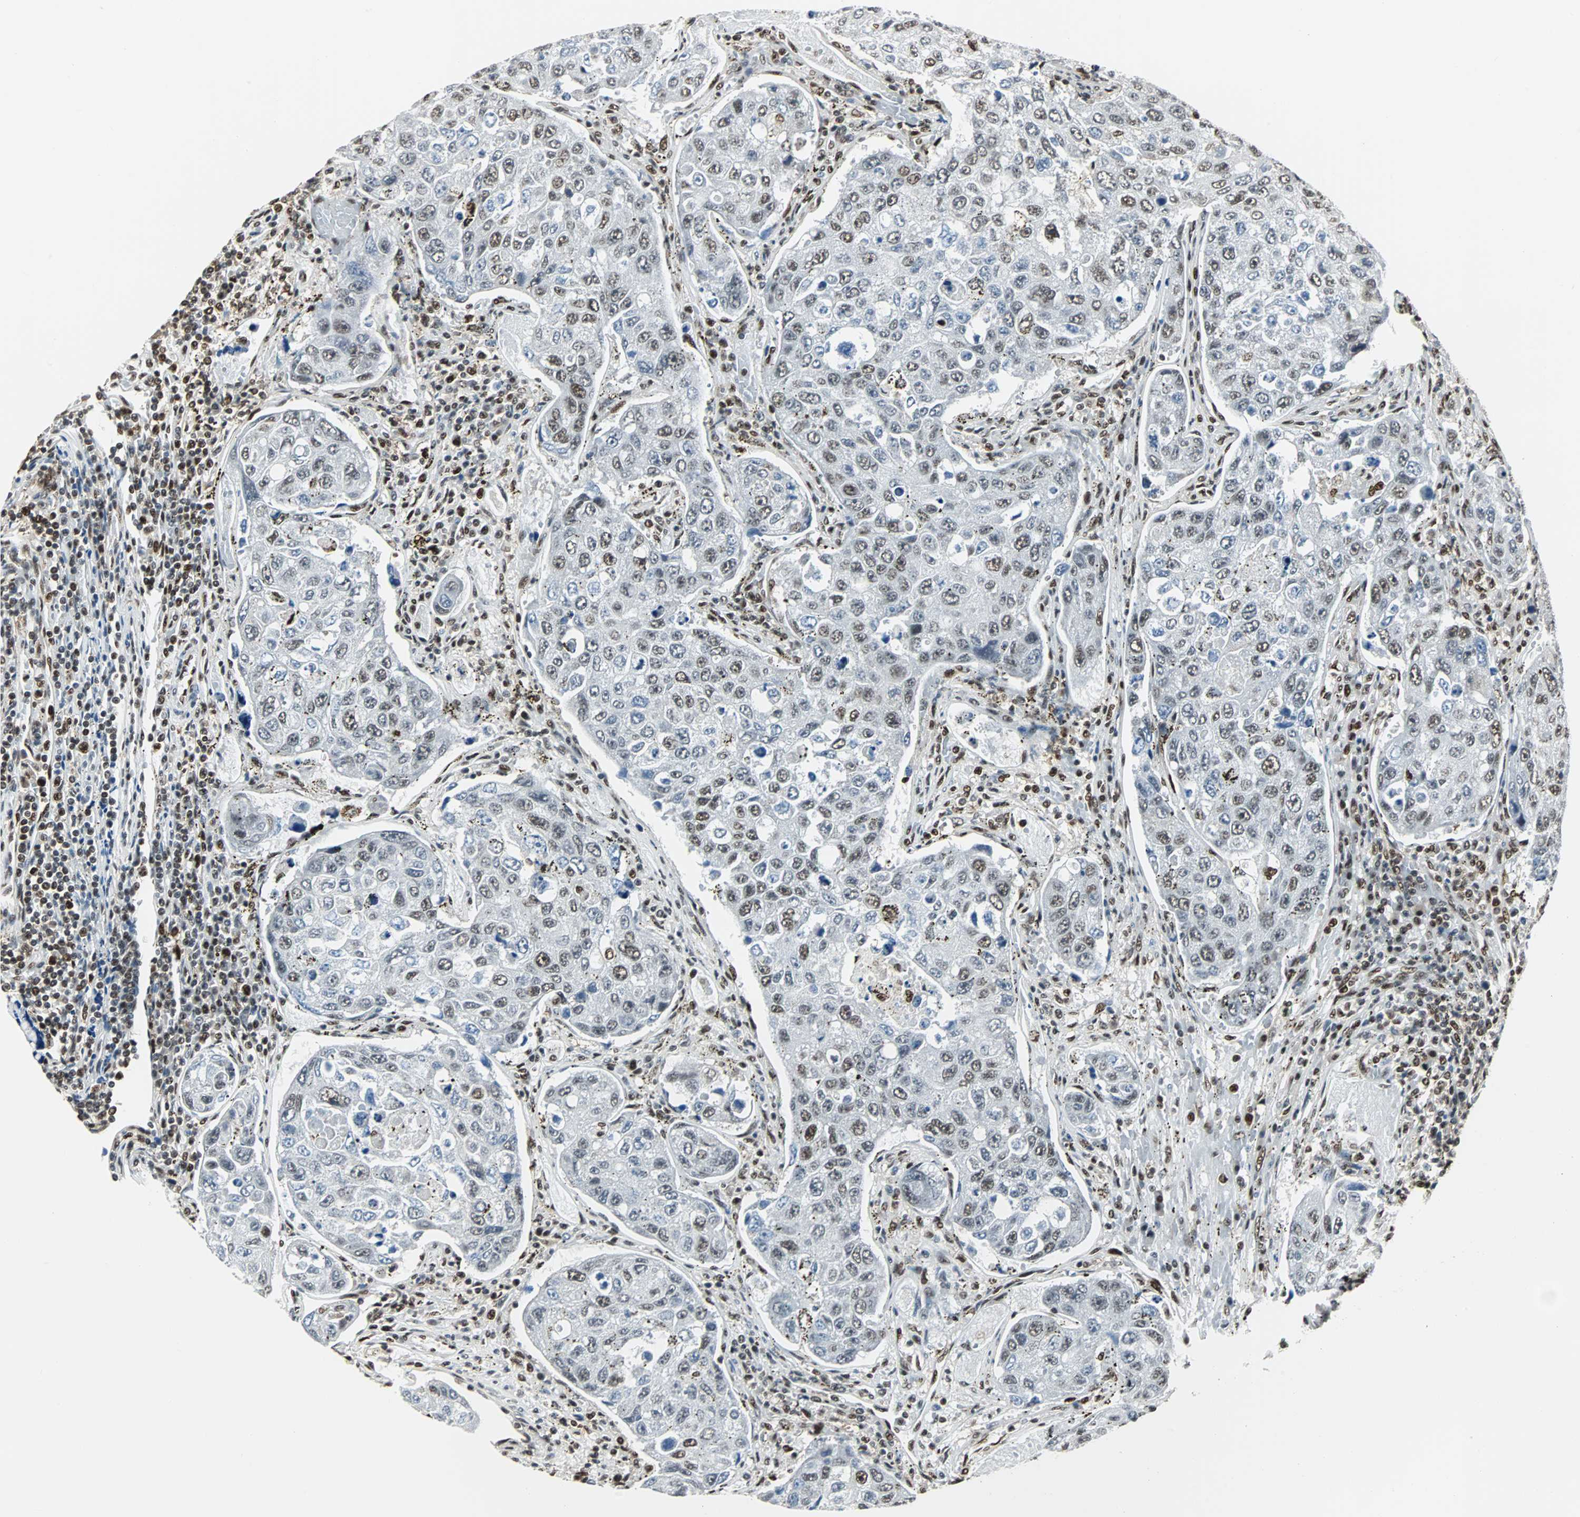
{"staining": {"intensity": "moderate", "quantity": "<25%", "location": "nuclear"}, "tissue": "urothelial cancer", "cell_type": "Tumor cells", "image_type": "cancer", "snomed": [{"axis": "morphology", "description": "Urothelial carcinoma, High grade"}, {"axis": "topography", "description": "Lymph node"}, {"axis": "topography", "description": "Urinary bladder"}], "caption": "A micrograph showing moderate nuclear positivity in approximately <25% of tumor cells in high-grade urothelial carcinoma, as visualized by brown immunohistochemical staining.", "gene": "XRCC4", "patient": {"sex": "male", "age": 51}}